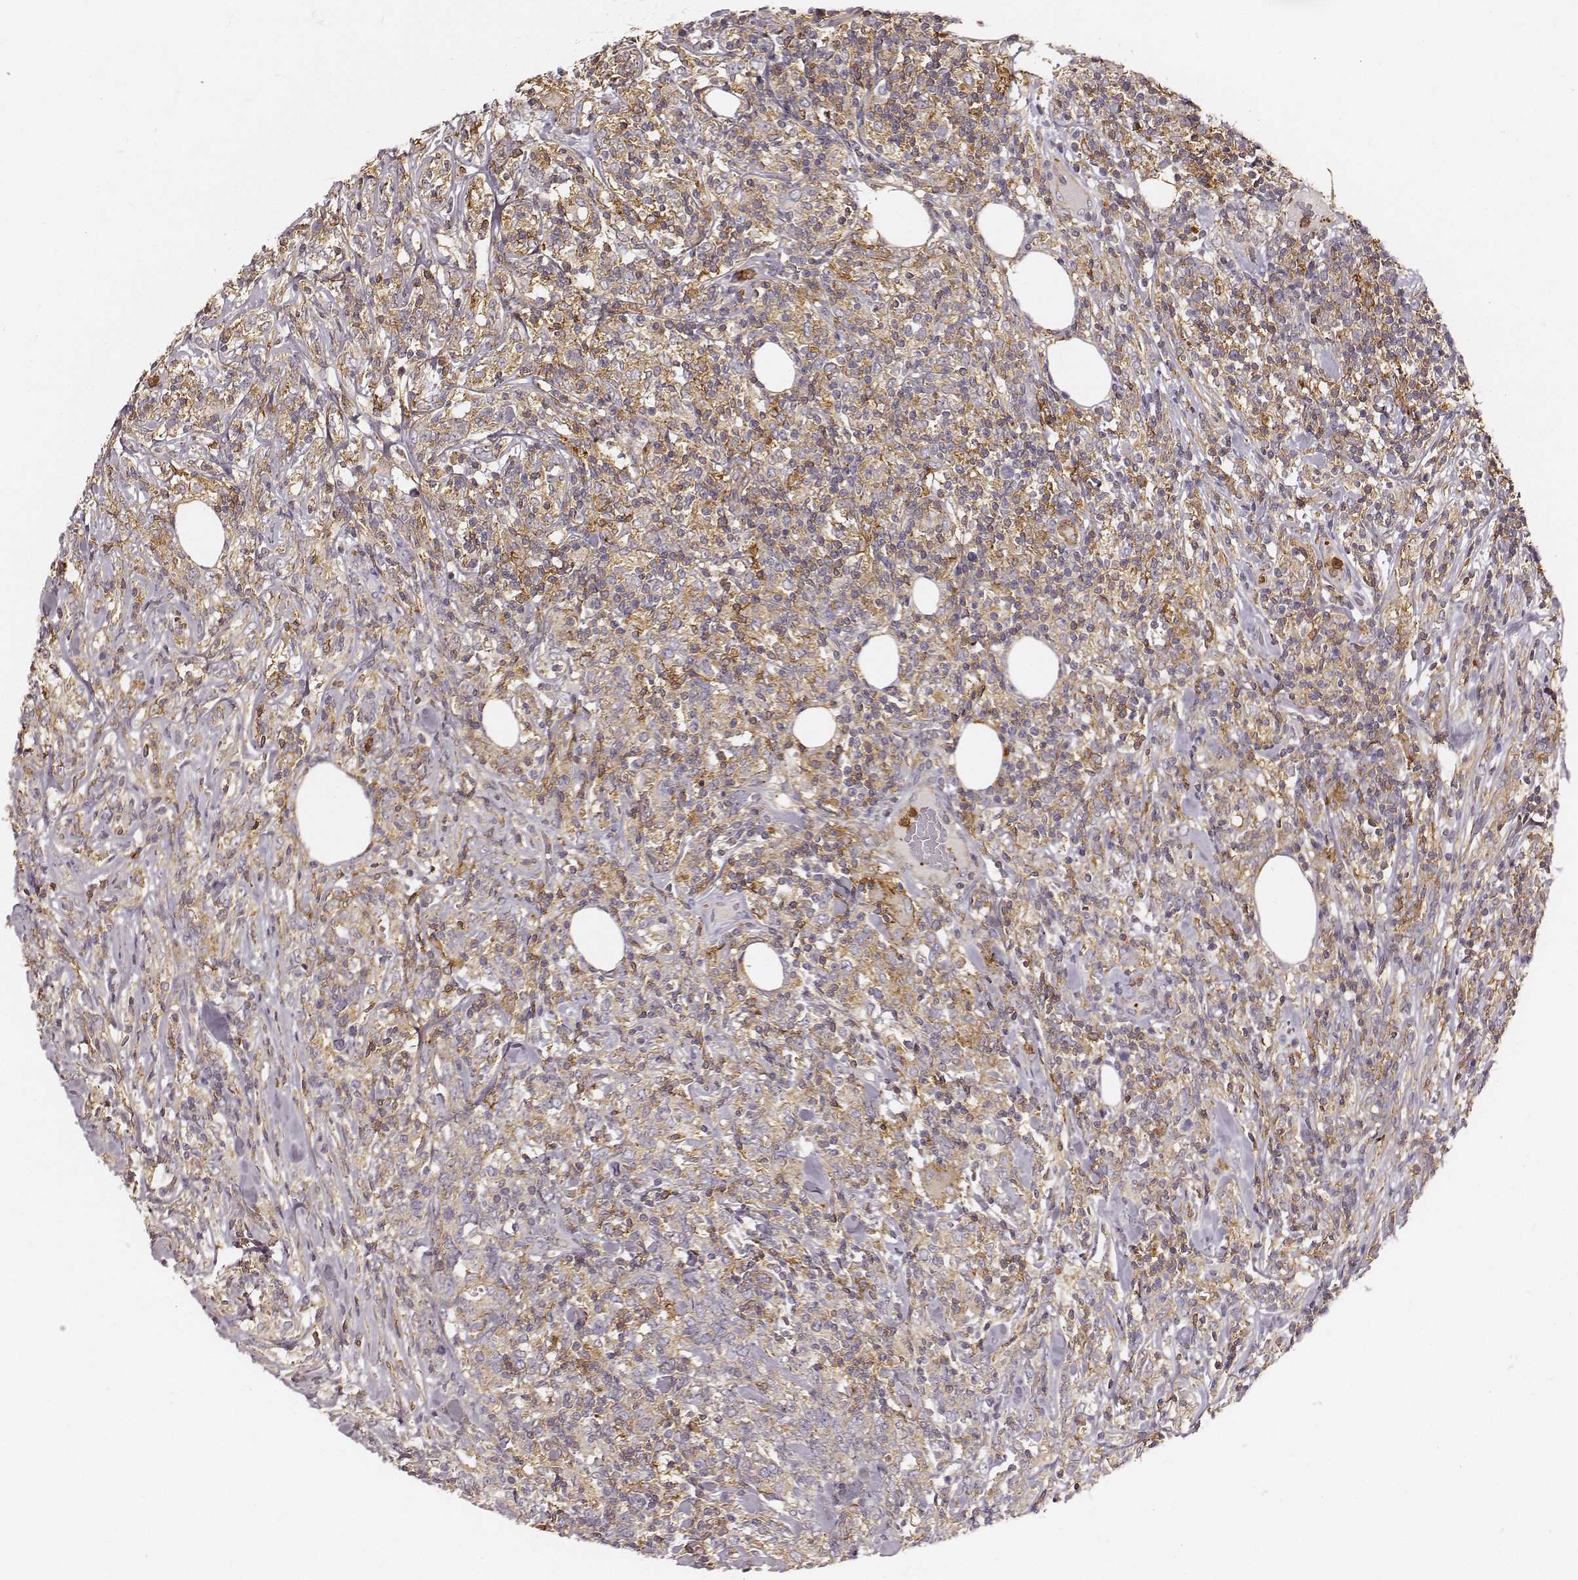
{"staining": {"intensity": "weak", "quantity": ">75%", "location": "cytoplasmic/membranous"}, "tissue": "lymphoma", "cell_type": "Tumor cells", "image_type": "cancer", "snomed": [{"axis": "morphology", "description": "Malignant lymphoma, non-Hodgkin's type, High grade"}, {"axis": "topography", "description": "Lymph node"}], "caption": "DAB immunohistochemical staining of high-grade malignant lymphoma, non-Hodgkin's type reveals weak cytoplasmic/membranous protein expression in about >75% of tumor cells. (DAB (3,3'-diaminobenzidine) IHC, brown staining for protein, blue staining for nuclei).", "gene": "ZYX", "patient": {"sex": "female", "age": 84}}